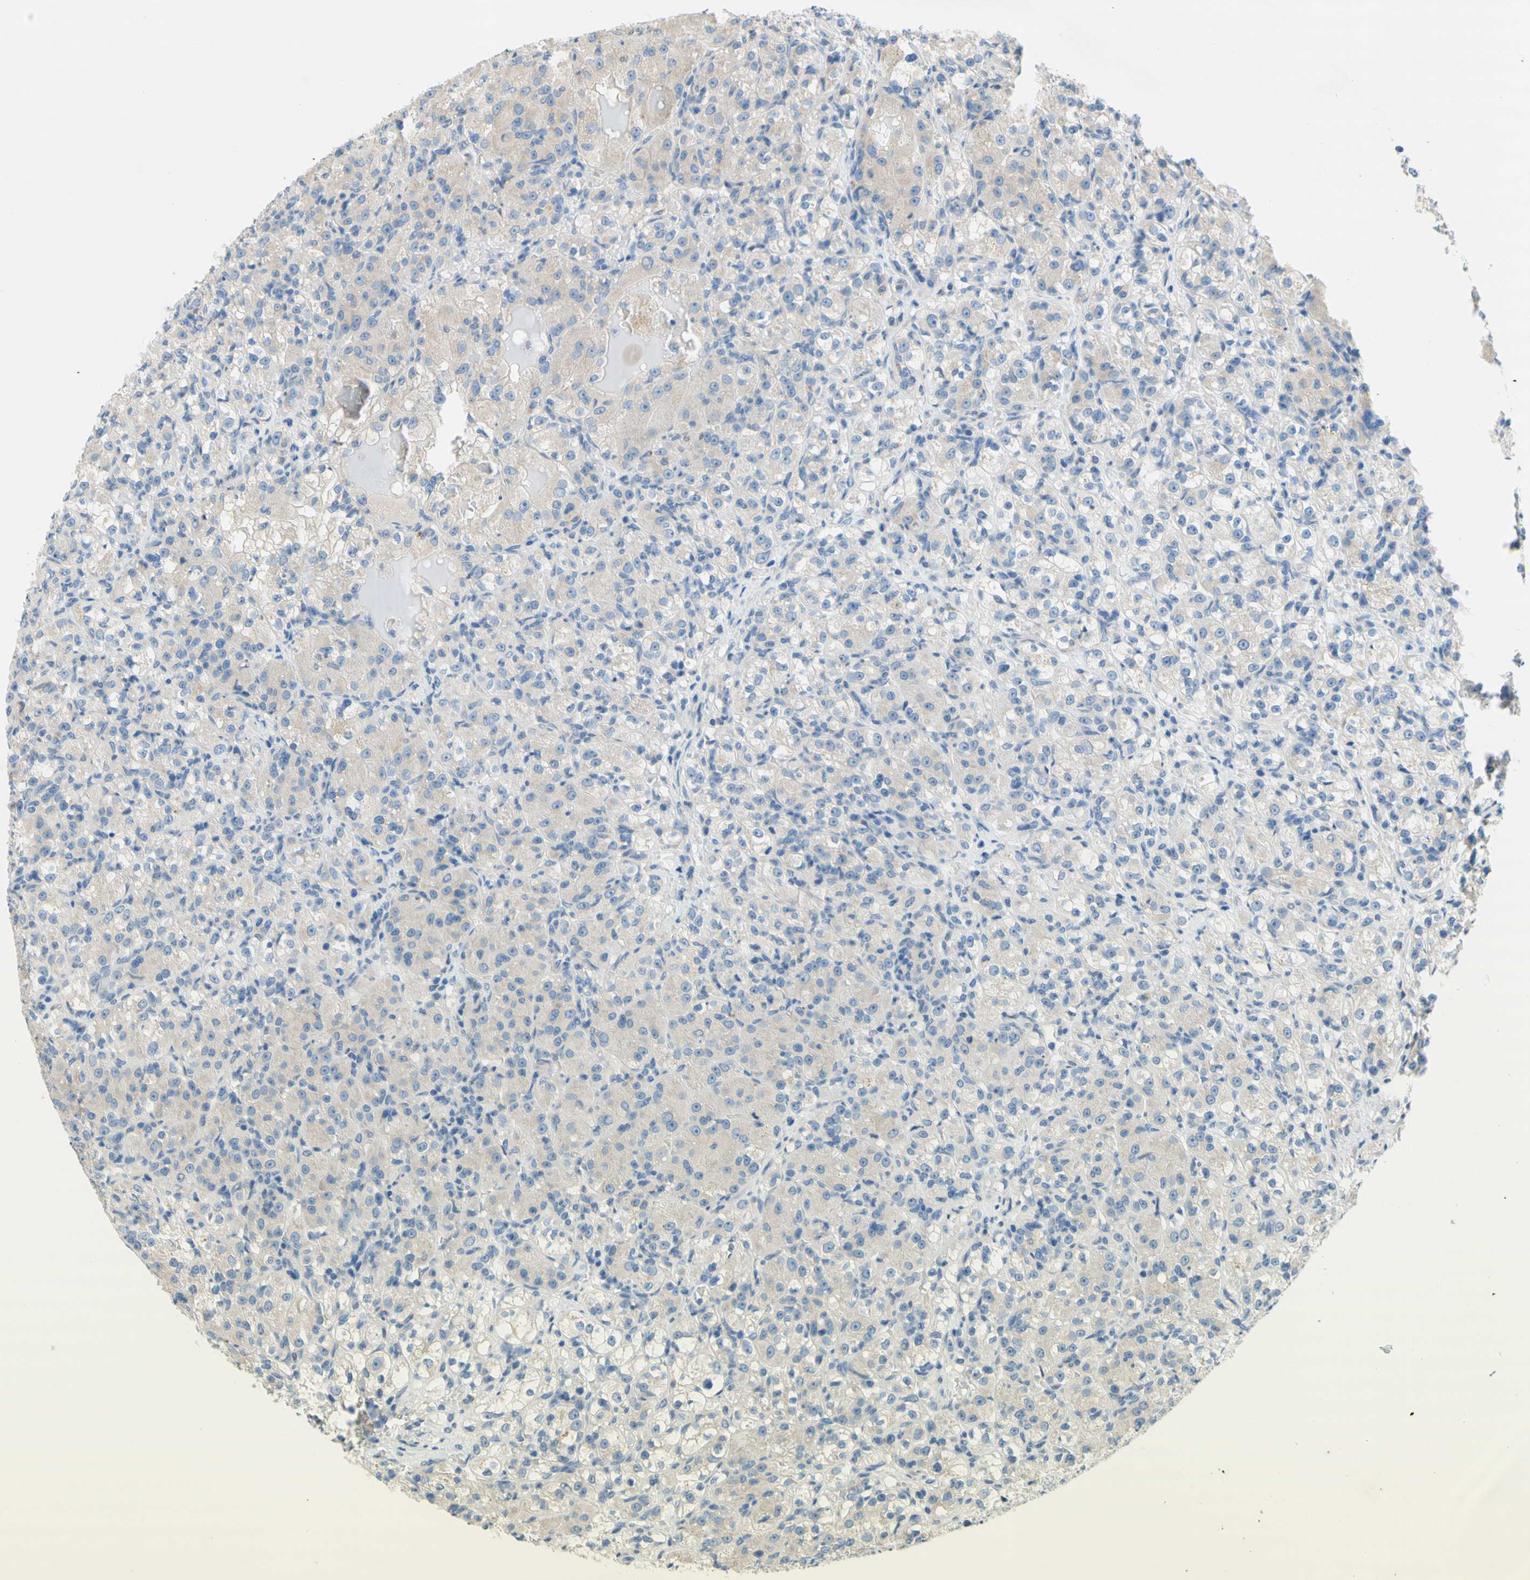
{"staining": {"intensity": "weak", "quantity": ">75%", "location": "cytoplasmic/membranous"}, "tissue": "renal cancer", "cell_type": "Tumor cells", "image_type": "cancer", "snomed": [{"axis": "morphology", "description": "Adenocarcinoma, NOS"}, {"axis": "topography", "description": "Kidney"}], "caption": "Renal cancer was stained to show a protein in brown. There is low levels of weak cytoplasmic/membranous expression in approximately >75% of tumor cells.", "gene": "F3", "patient": {"sex": "male", "age": 61}}